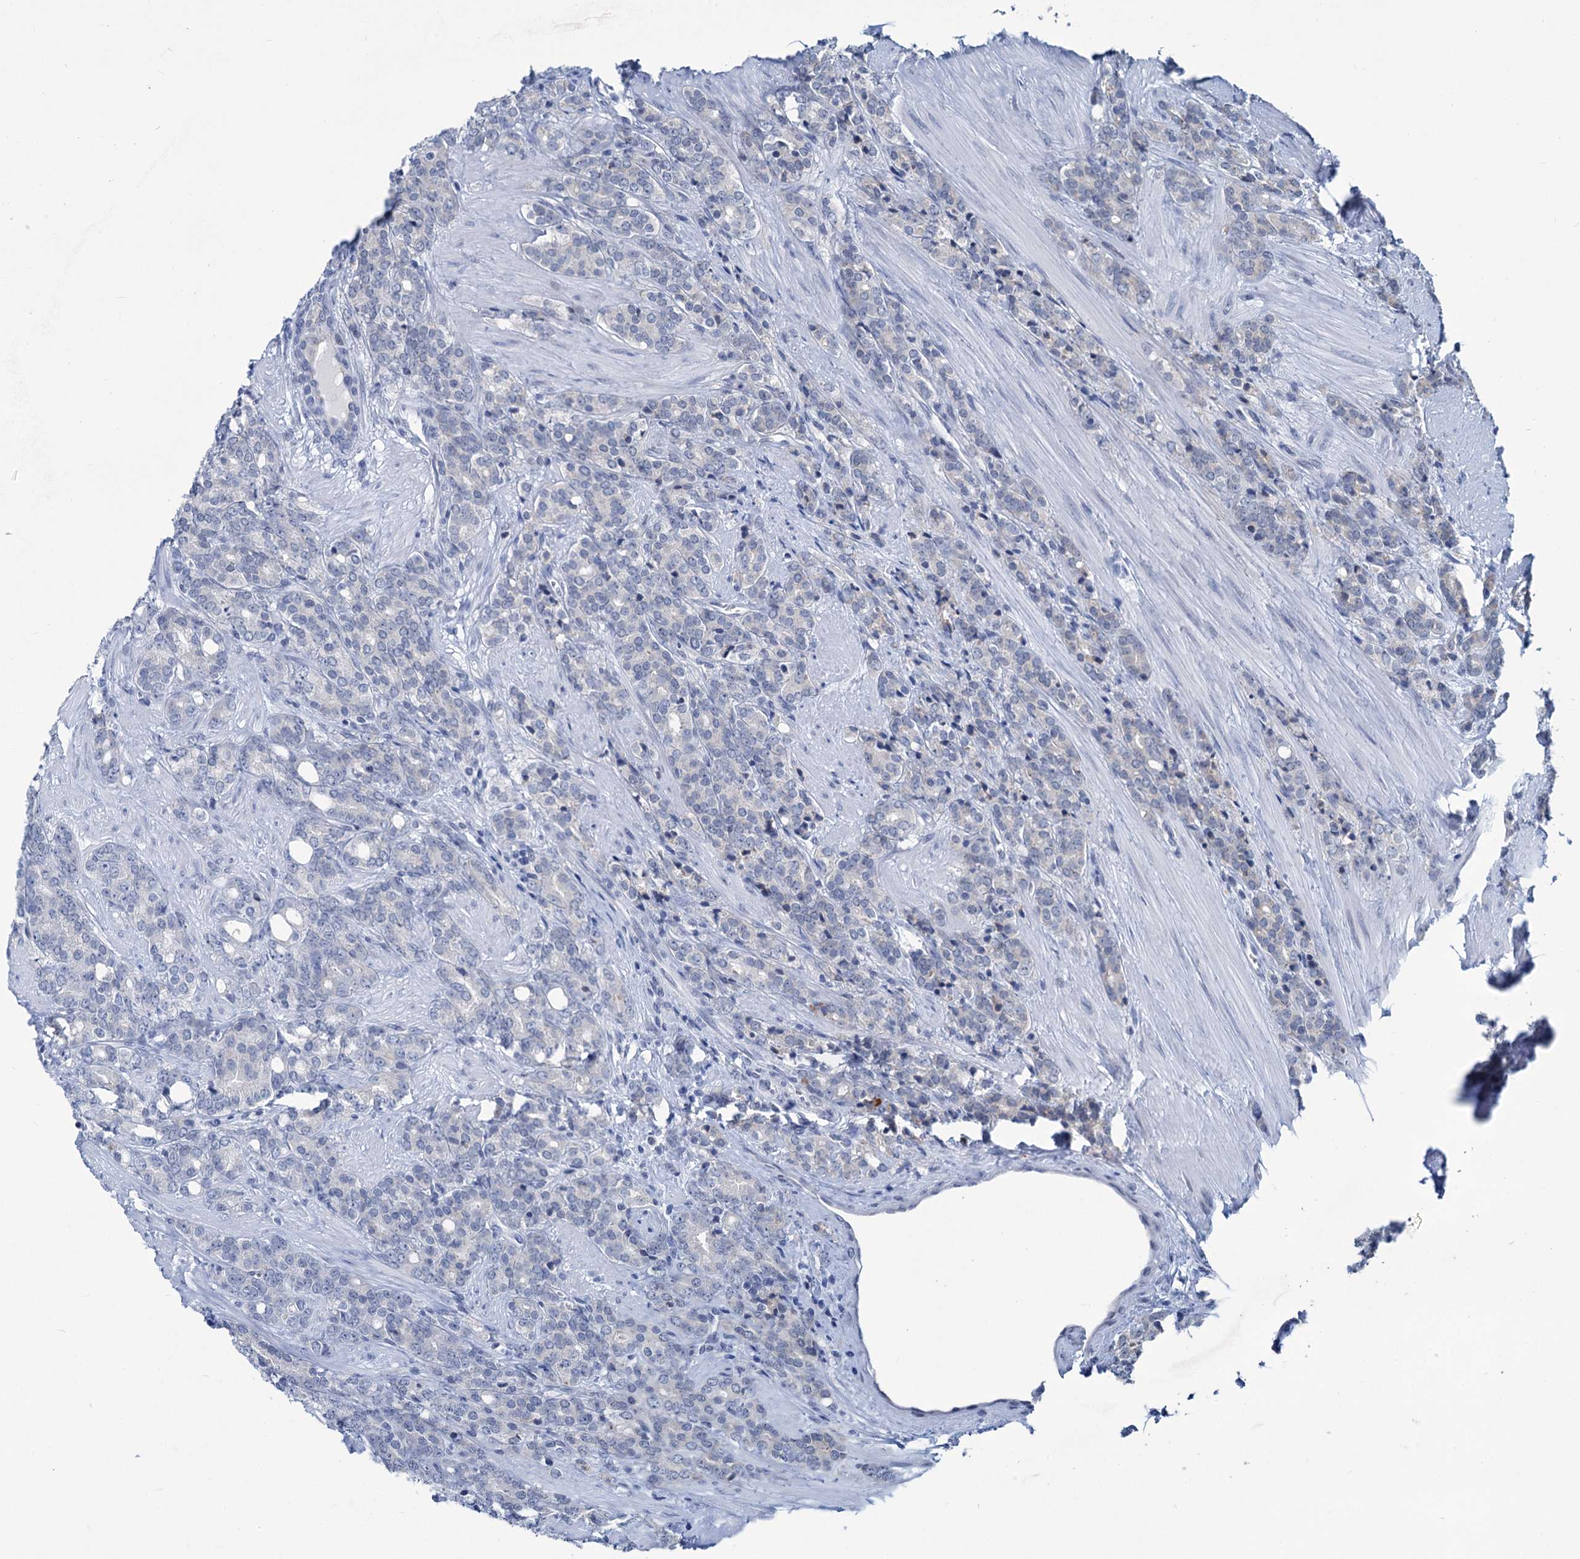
{"staining": {"intensity": "negative", "quantity": "none", "location": "none"}, "tissue": "prostate cancer", "cell_type": "Tumor cells", "image_type": "cancer", "snomed": [{"axis": "morphology", "description": "Adenocarcinoma, High grade"}, {"axis": "topography", "description": "Prostate"}], "caption": "Tumor cells are negative for brown protein staining in prostate high-grade adenocarcinoma.", "gene": "NEU3", "patient": {"sex": "male", "age": 62}}